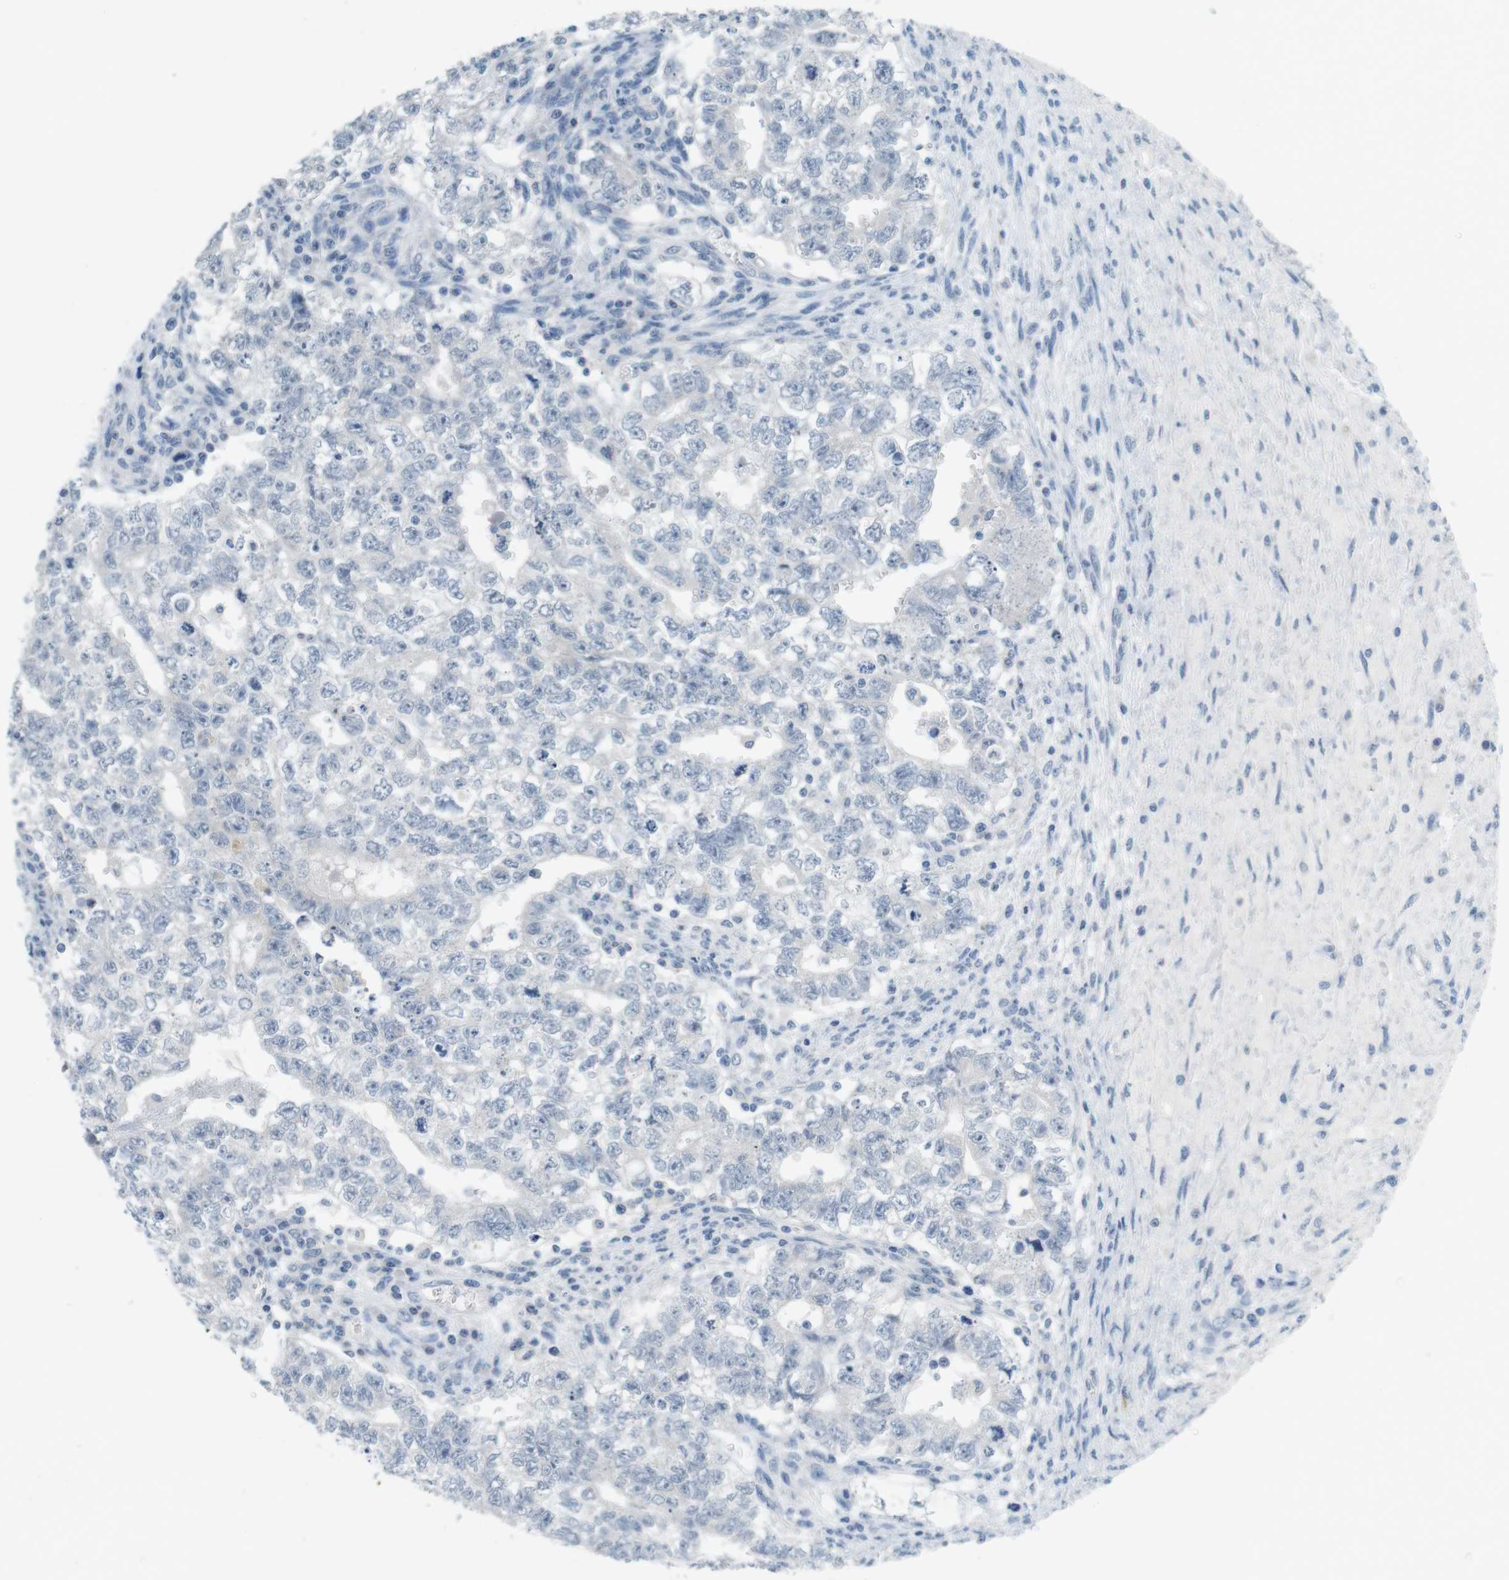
{"staining": {"intensity": "negative", "quantity": "none", "location": "none"}, "tissue": "testis cancer", "cell_type": "Tumor cells", "image_type": "cancer", "snomed": [{"axis": "morphology", "description": "Seminoma, NOS"}, {"axis": "morphology", "description": "Carcinoma, Embryonal, NOS"}, {"axis": "topography", "description": "Testis"}], "caption": "High magnification brightfield microscopy of testis seminoma stained with DAB (3,3'-diaminobenzidine) (brown) and counterstained with hematoxylin (blue): tumor cells show no significant staining.", "gene": "MUC5B", "patient": {"sex": "male", "age": 38}}